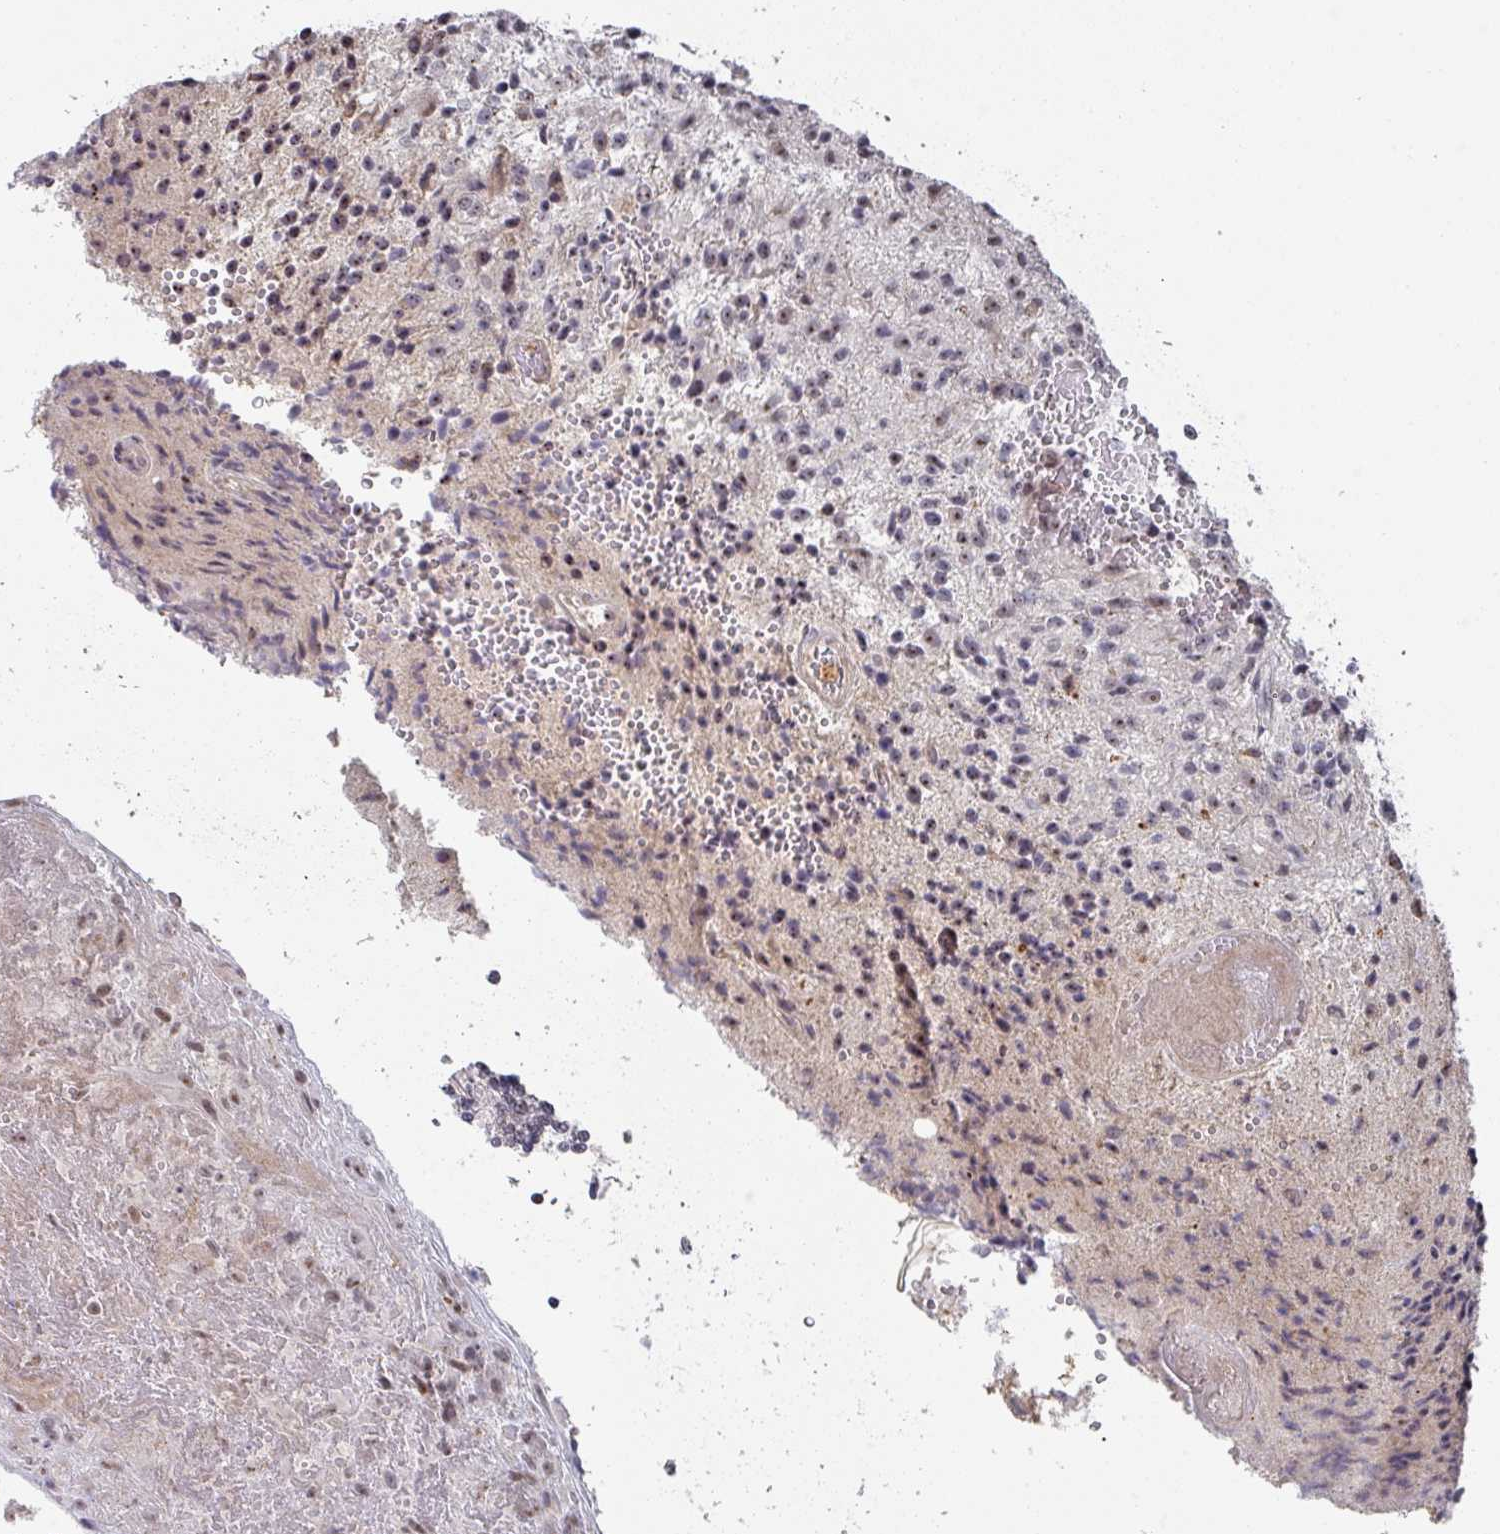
{"staining": {"intensity": "weak", "quantity": "25%-75%", "location": "nuclear"}, "tissue": "glioma", "cell_type": "Tumor cells", "image_type": "cancer", "snomed": [{"axis": "morphology", "description": "Normal tissue, NOS"}, {"axis": "morphology", "description": "Glioma, malignant, High grade"}, {"axis": "topography", "description": "Cerebral cortex"}], "caption": "A histopathology image showing weak nuclear staining in approximately 25%-75% of tumor cells in glioma, as visualized by brown immunohistochemical staining.", "gene": "ZNF654", "patient": {"sex": "male", "age": 56}}